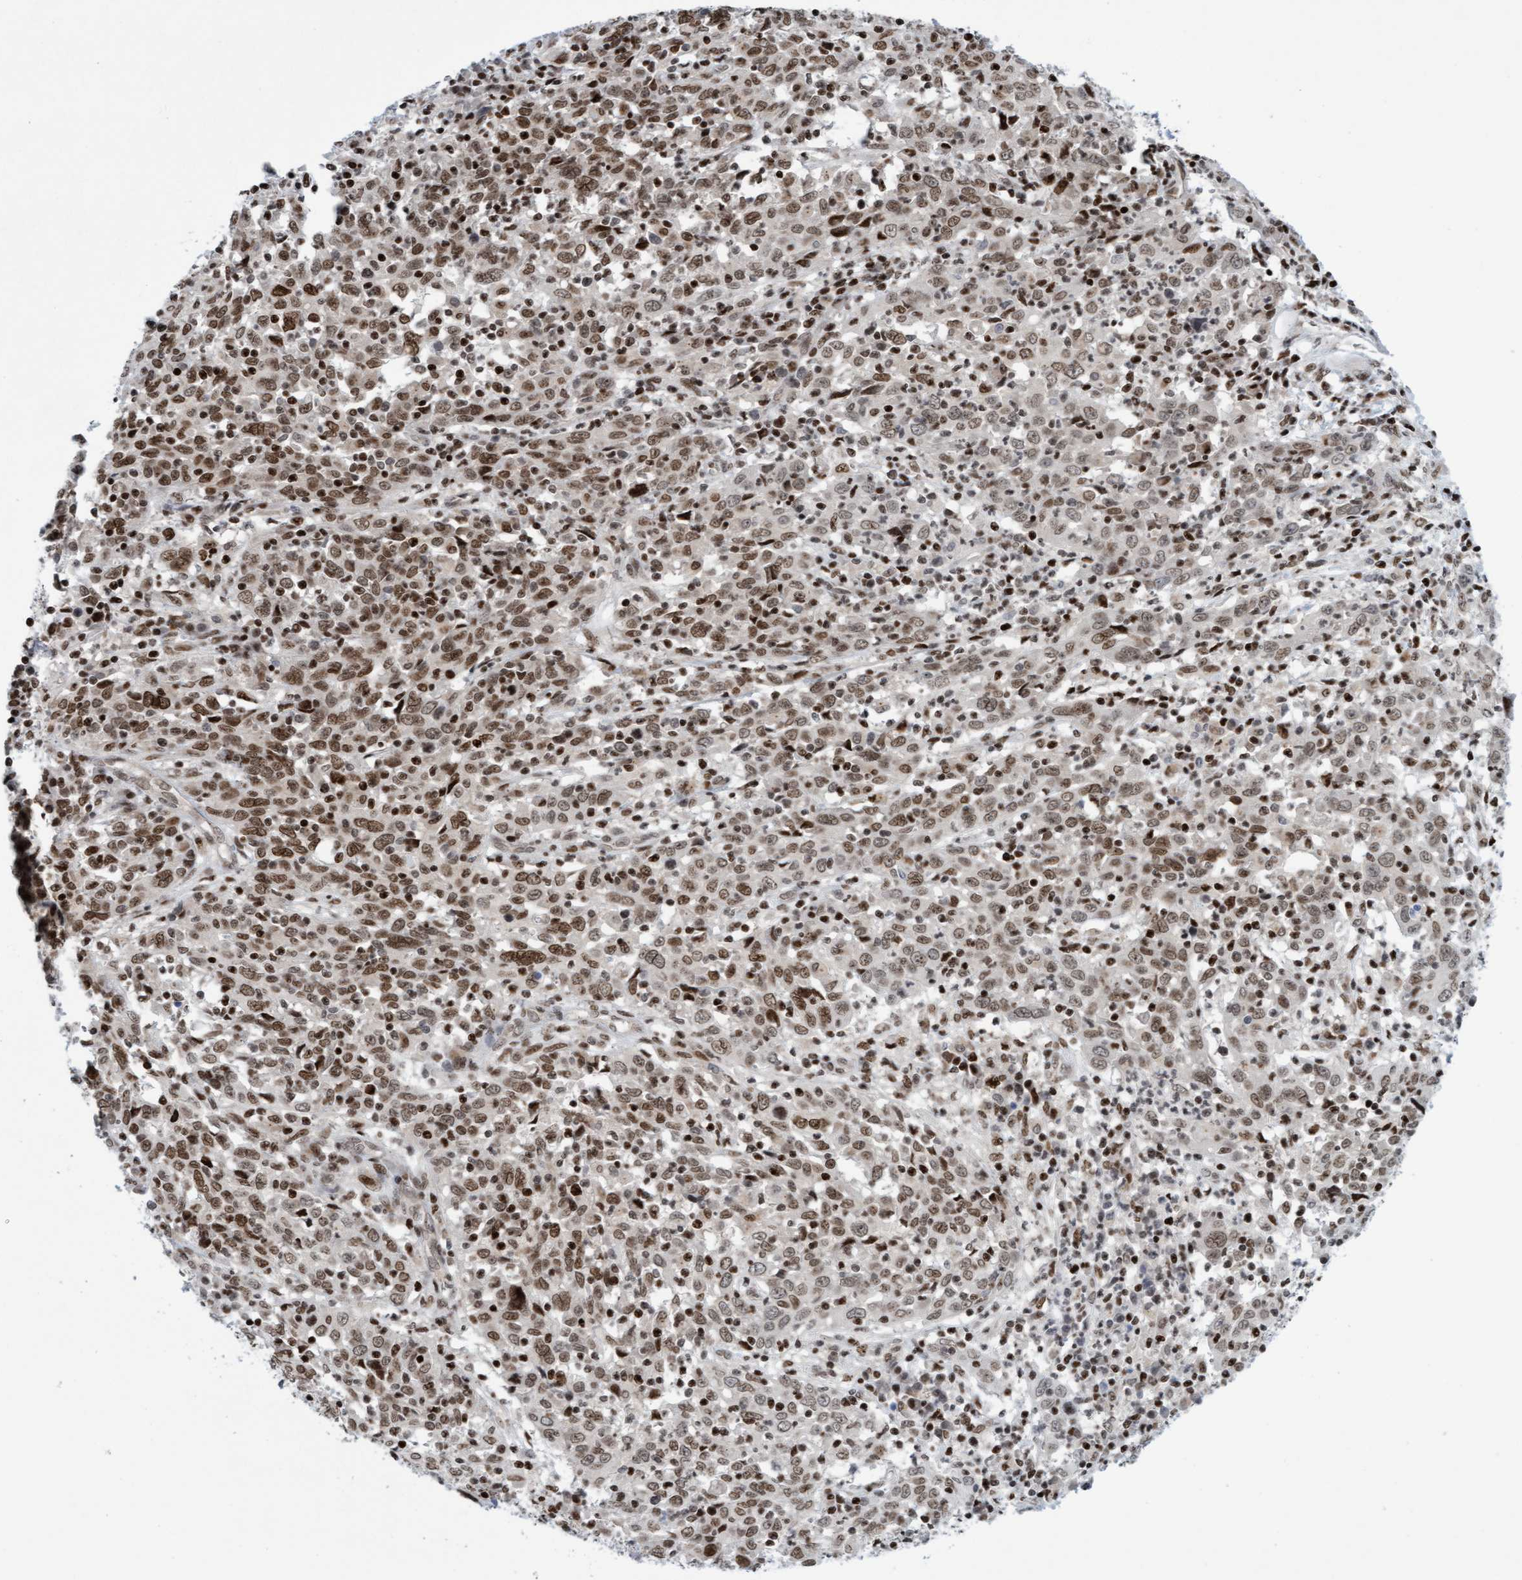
{"staining": {"intensity": "moderate", "quantity": ">75%", "location": "nuclear"}, "tissue": "cervical cancer", "cell_type": "Tumor cells", "image_type": "cancer", "snomed": [{"axis": "morphology", "description": "Squamous cell carcinoma, NOS"}, {"axis": "topography", "description": "Cervix"}], "caption": "The immunohistochemical stain labels moderate nuclear staining in tumor cells of cervical cancer (squamous cell carcinoma) tissue.", "gene": "GLRX2", "patient": {"sex": "female", "age": 46}}